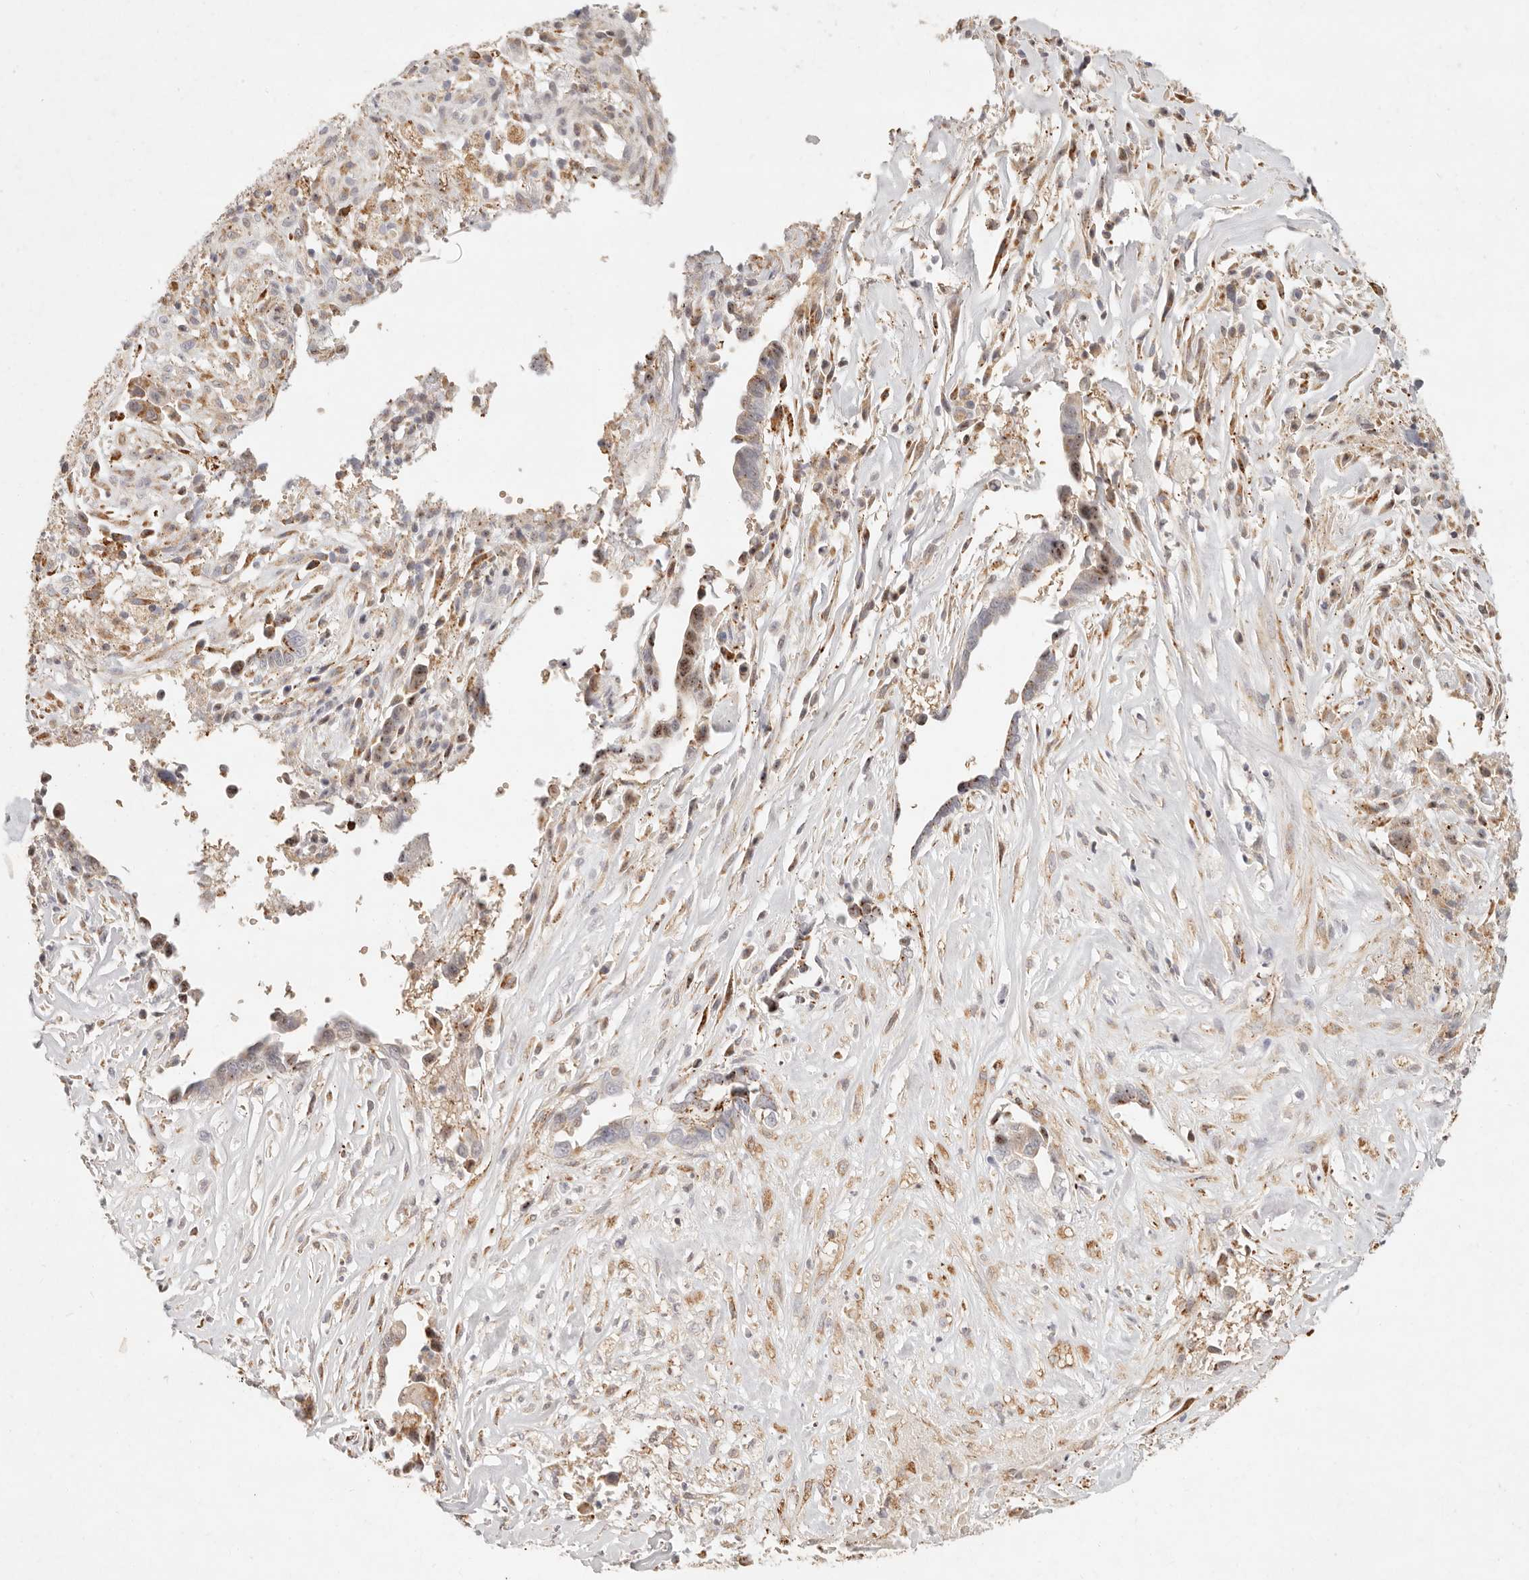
{"staining": {"intensity": "negative", "quantity": "none", "location": "none"}, "tissue": "liver cancer", "cell_type": "Tumor cells", "image_type": "cancer", "snomed": [{"axis": "morphology", "description": "Cholangiocarcinoma"}, {"axis": "topography", "description": "Liver"}], "caption": "Immunohistochemical staining of human liver cancer (cholangiocarcinoma) displays no significant expression in tumor cells. (DAB (3,3'-diaminobenzidine) immunohistochemistry with hematoxylin counter stain).", "gene": "C1orf127", "patient": {"sex": "female", "age": 79}}